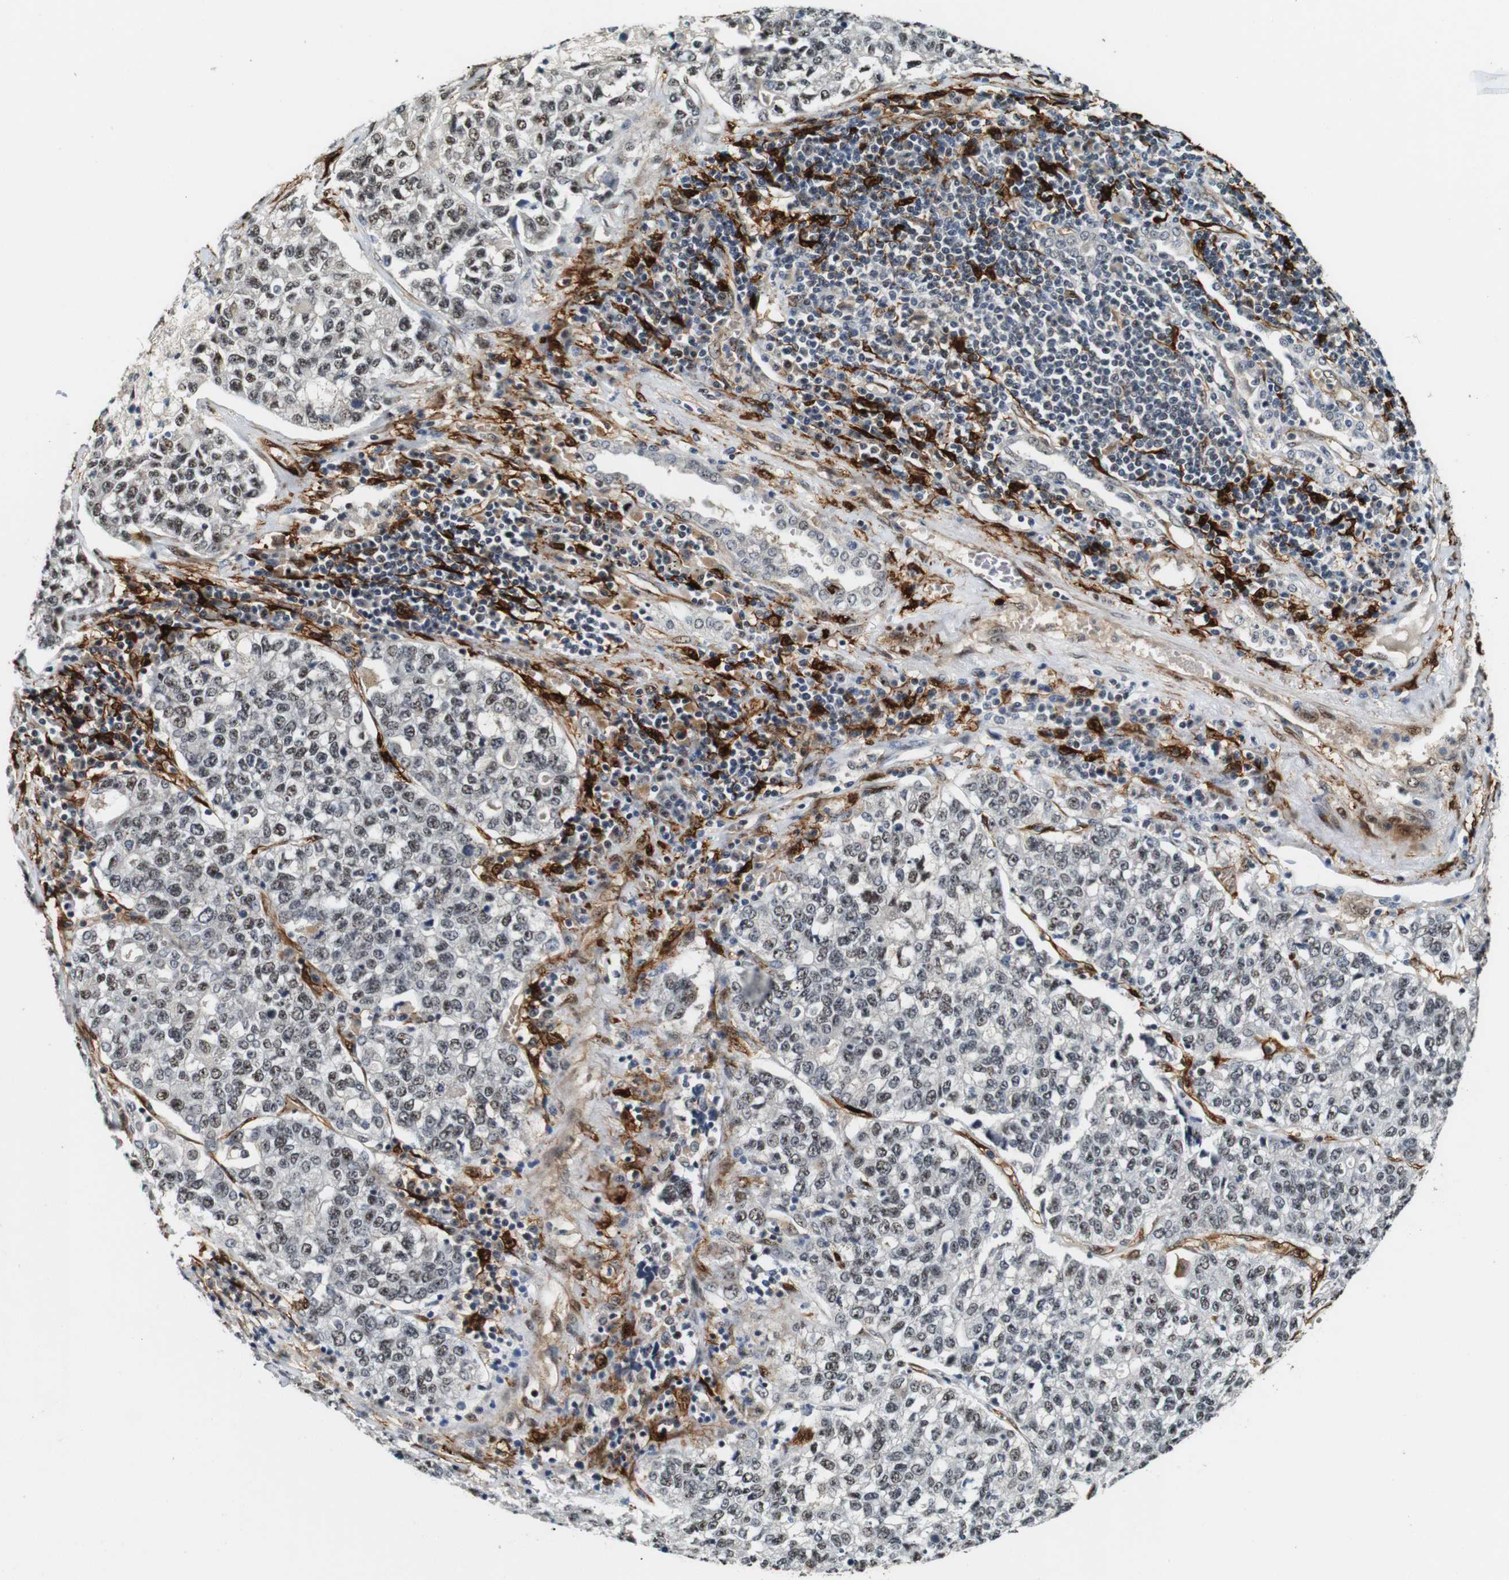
{"staining": {"intensity": "weak", "quantity": ">75%", "location": "nuclear"}, "tissue": "lung cancer", "cell_type": "Tumor cells", "image_type": "cancer", "snomed": [{"axis": "morphology", "description": "Adenocarcinoma, NOS"}, {"axis": "topography", "description": "Lung"}], "caption": "IHC (DAB) staining of lung cancer (adenocarcinoma) reveals weak nuclear protein positivity in approximately >75% of tumor cells.", "gene": "LXN", "patient": {"sex": "male", "age": 49}}